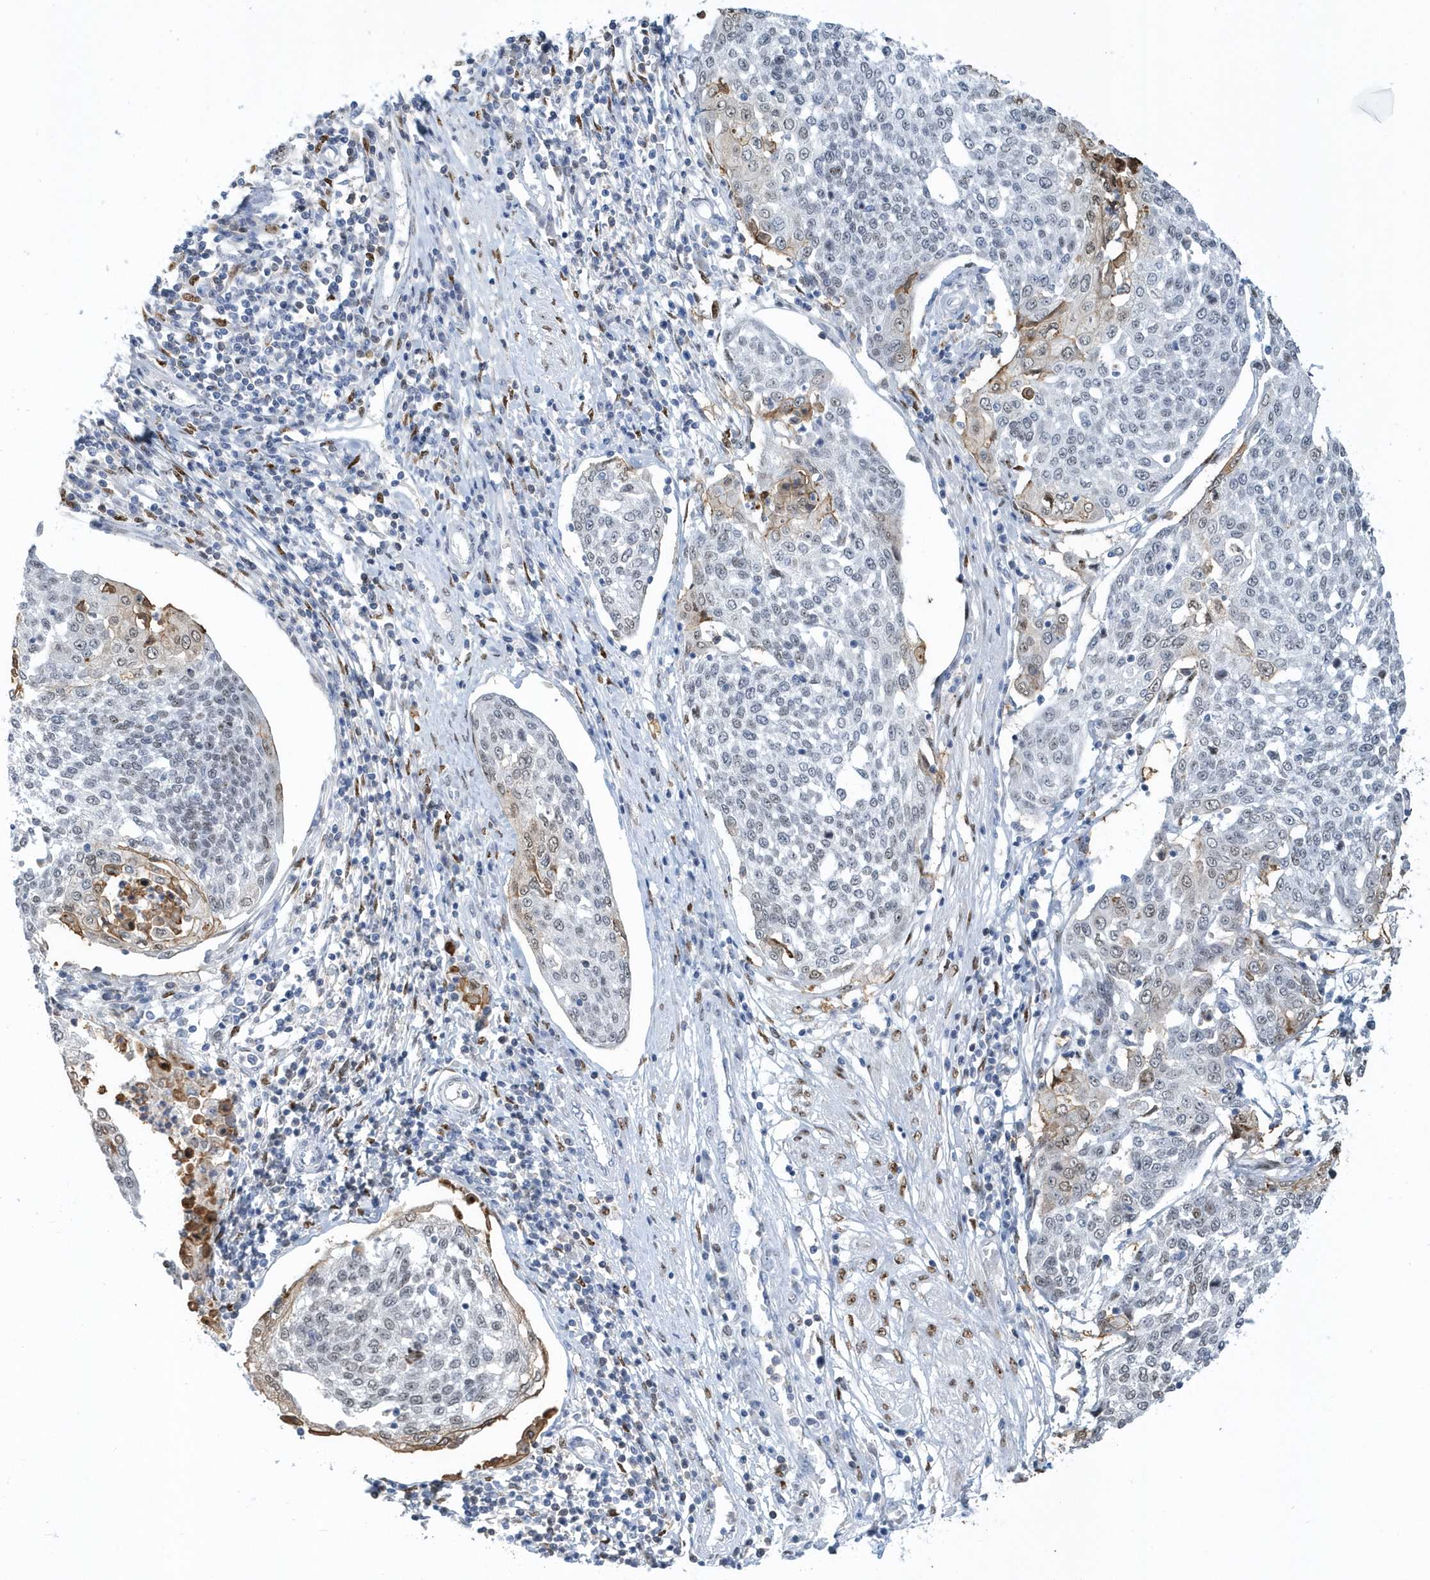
{"staining": {"intensity": "moderate", "quantity": "<25%", "location": "cytoplasmic/membranous"}, "tissue": "cervical cancer", "cell_type": "Tumor cells", "image_type": "cancer", "snomed": [{"axis": "morphology", "description": "Squamous cell carcinoma, NOS"}, {"axis": "topography", "description": "Cervix"}], "caption": "Protein expression analysis of human cervical cancer reveals moderate cytoplasmic/membranous expression in approximately <25% of tumor cells. The protein of interest is shown in brown color, while the nuclei are stained blue.", "gene": "MACROH2A2", "patient": {"sex": "female", "age": 34}}